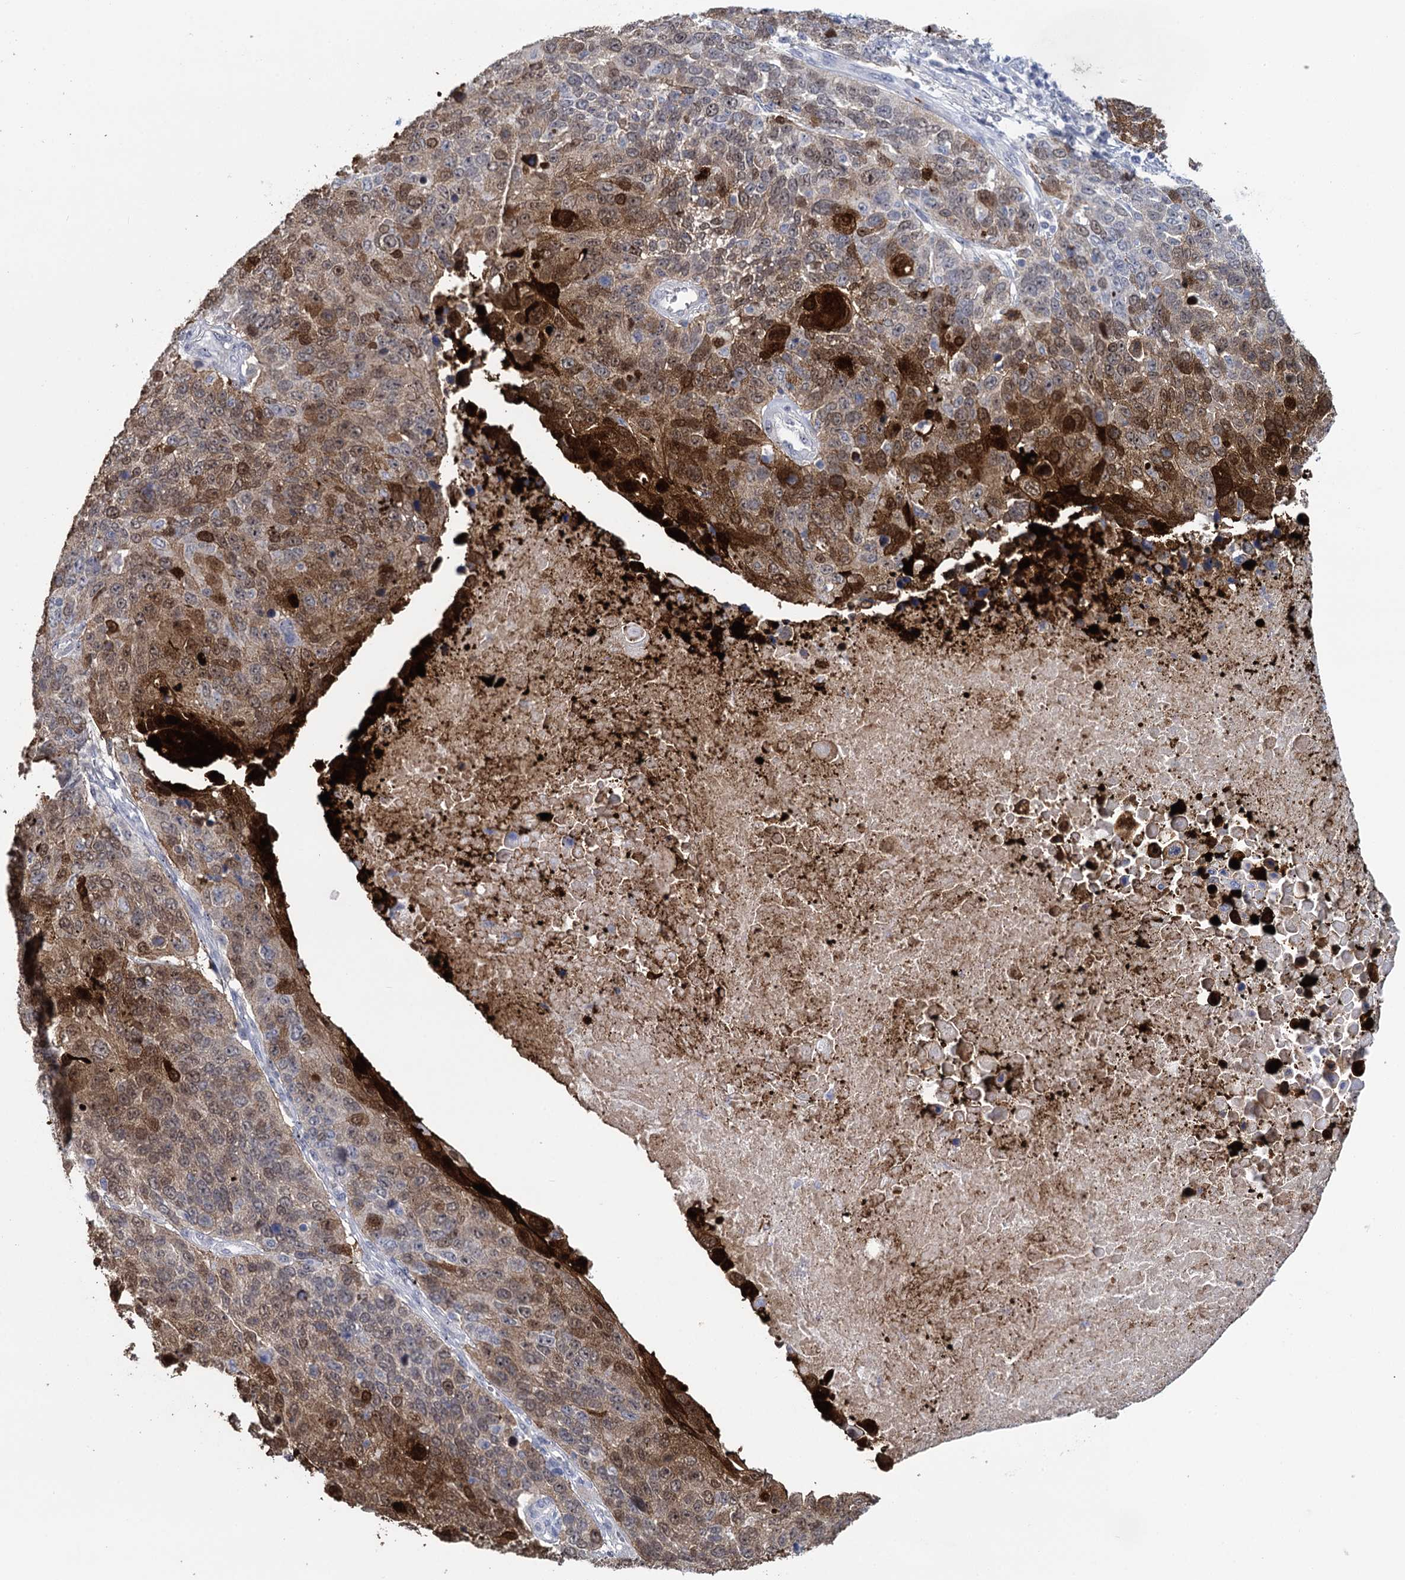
{"staining": {"intensity": "strong", "quantity": "<25%", "location": "cytoplasmic/membranous,nuclear"}, "tissue": "lung cancer", "cell_type": "Tumor cells", "image_type": "cancer", "snomed": [{"axis": "morphology", "description": "Normal tissue, NOS"}, {"axis": "morphology", "description": "Squamous cell carcinoma, NOS"}, {"axis": "topography", "description": "Lymph node"}, {"axis": "topography", "description": "Lung"}], "caption": "Immunohistochemical staining of squamous cell carcinoma (lung) reveals medium levels of strong cytoplasmic/membranous and nuclear expression in about <25% of tumor cells.", "gene": "SFN", "patient": {"sex": "male", "age": 66}}